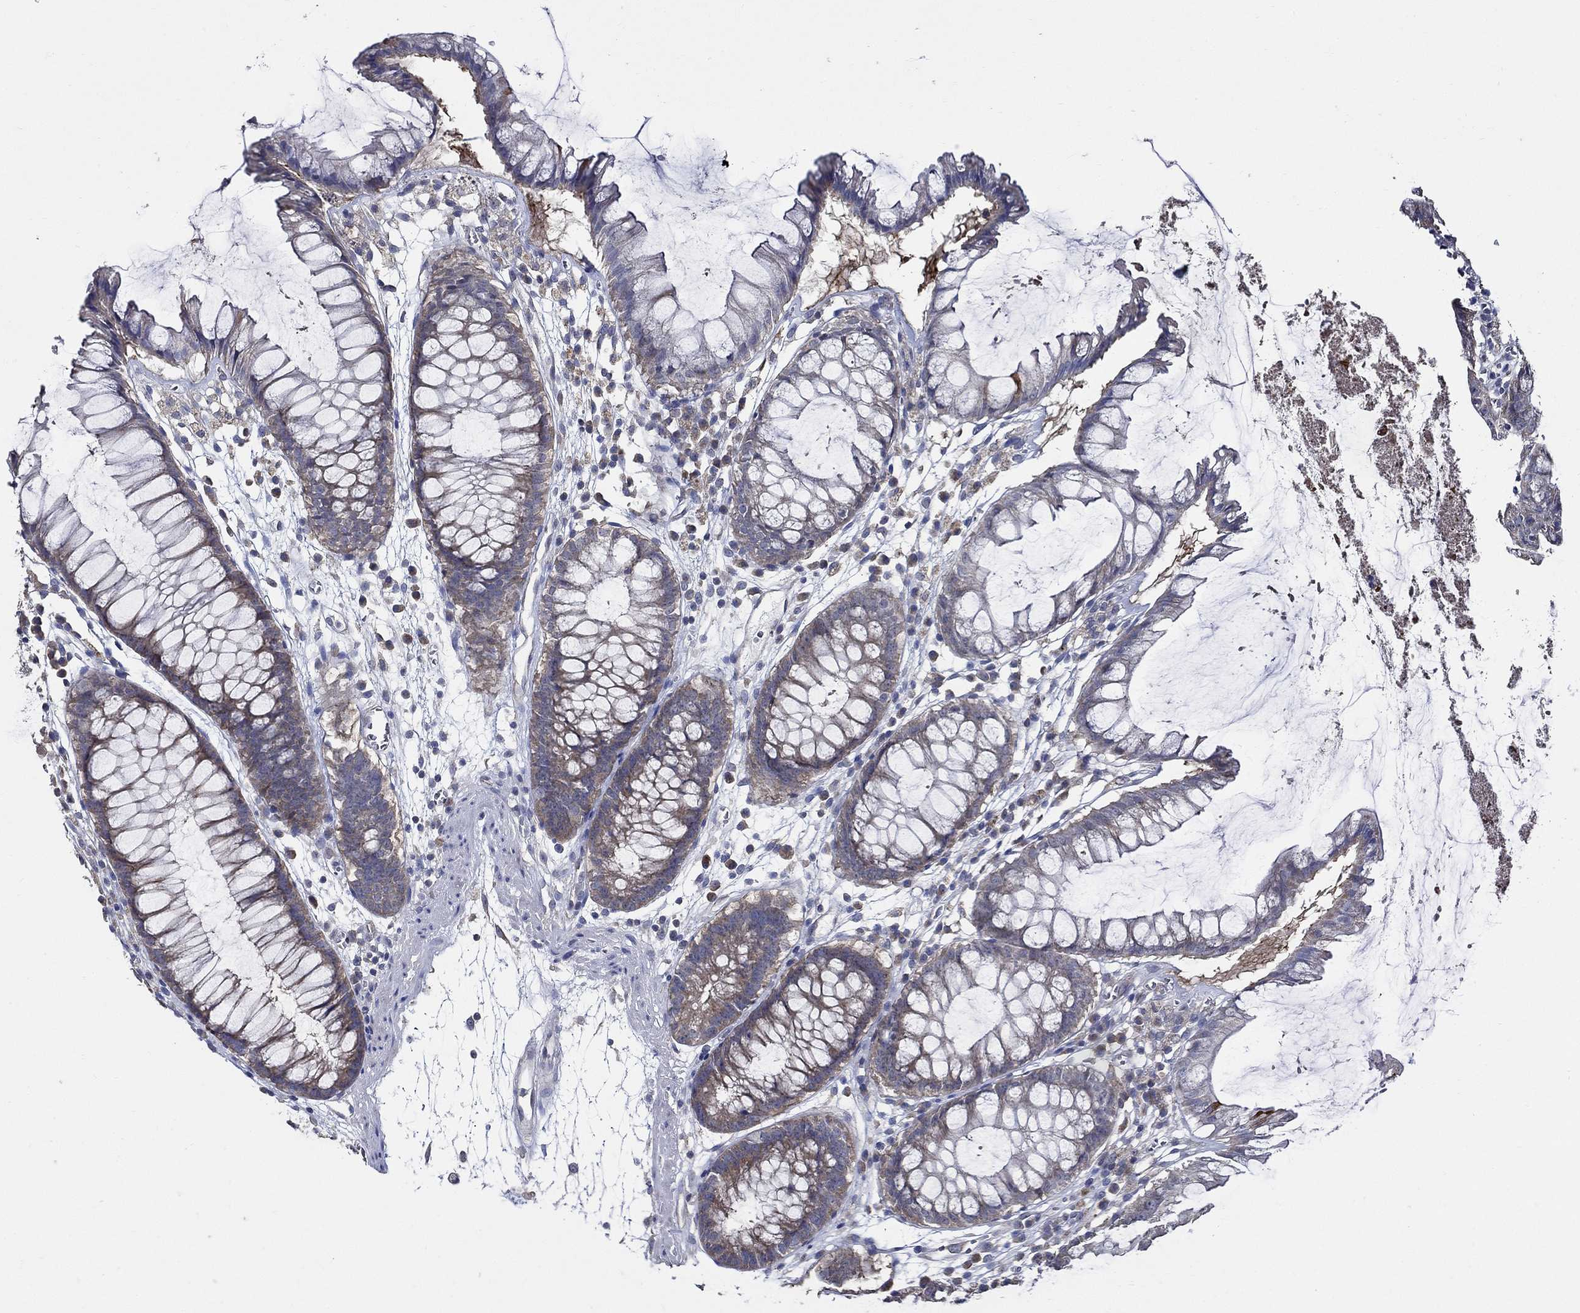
{"staining": {"intensity": "negative", "quantity": "none", "location": "none"}, "tissue": "colon", "cell_type": "Endothelial cells", "image_type": "normal", "snomed": [{"axis": "morphology", "description": "Normal tissue, NOS"}, {"axis": "morphology", "description": "Adenocarcinoma, NOS"}, {"axis": "topography", "description": "Colon"}], "caption": "The image reveals no staining of endothelial cells in benign colon.", "gene": "WDR53", "patient": {"sex": "male", "age": 65}}